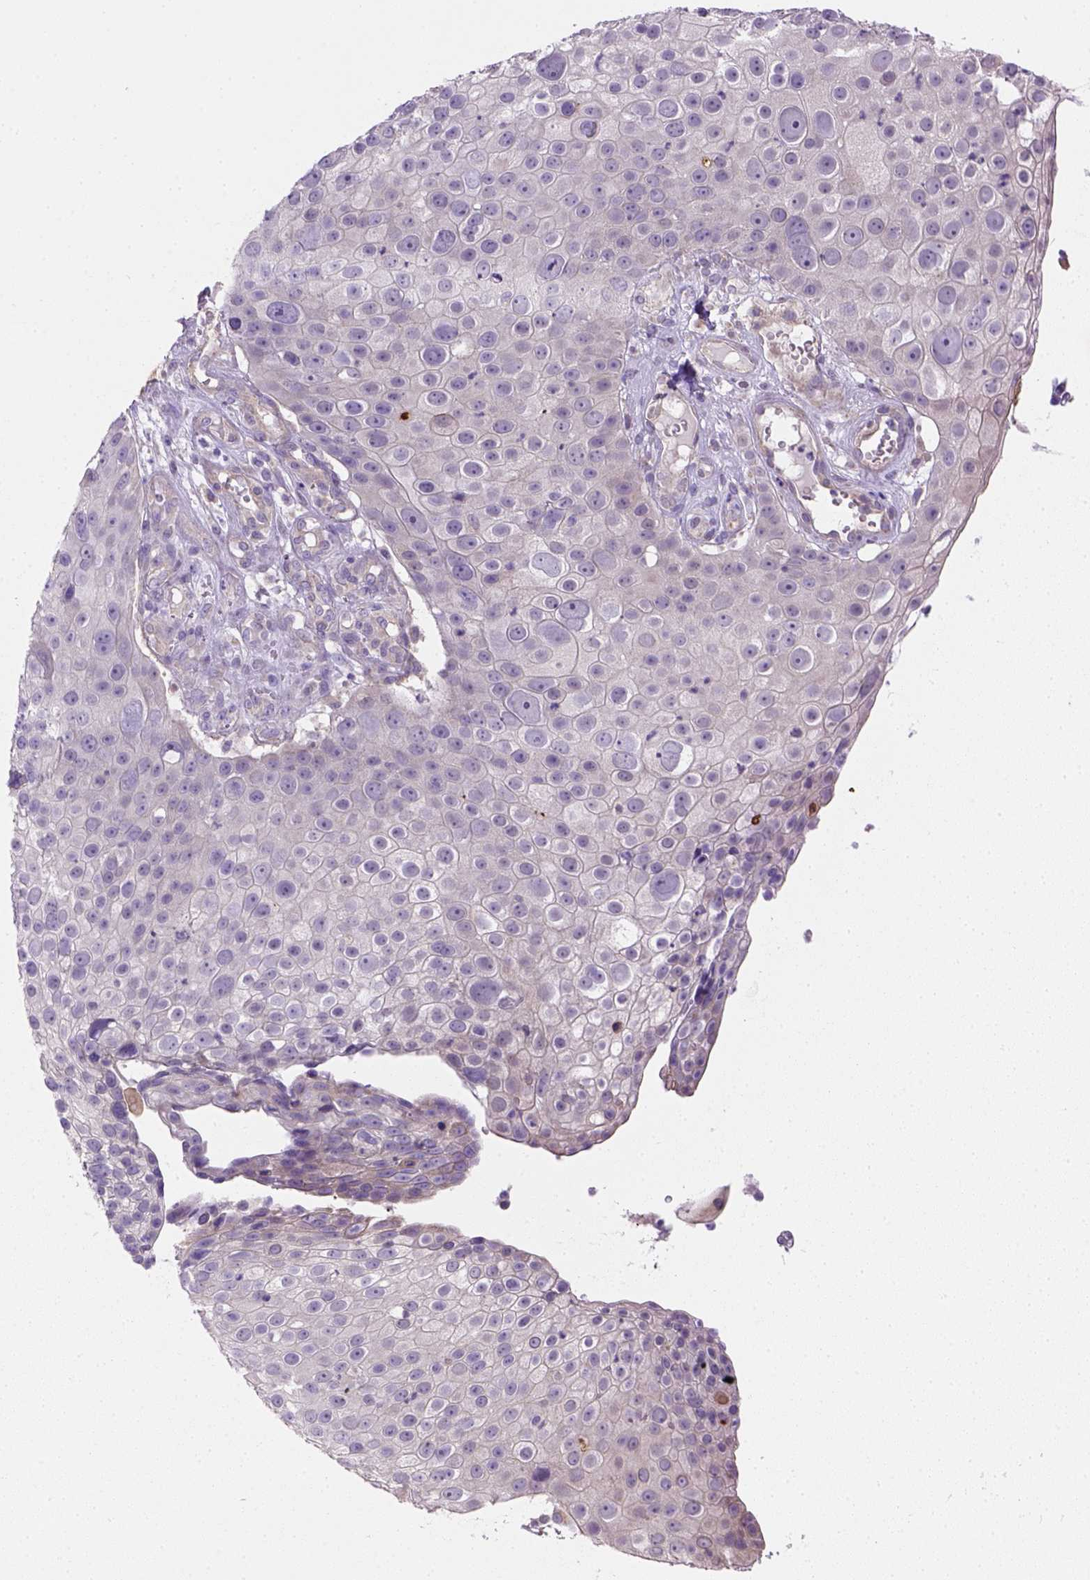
{"staining": {"intensity": "negative", "quantity": "none", "location": "none"}, "tissue": "skin cancer", "cell_type": "Tumor cells", "image_type": "cancer", "snomed": [{"axis": "morphology", "description": "Squamous cell carcinoma, NOS"}, {"axis": "topography", "description": "Skin"}], "caption": "The immunohistochemistry photomicrograph has no significant expression in tumor cells of skin squamous cell carcinoma tissue.", "gene": "HTRA1", "patient": {"sex": "male", "age": 71}}